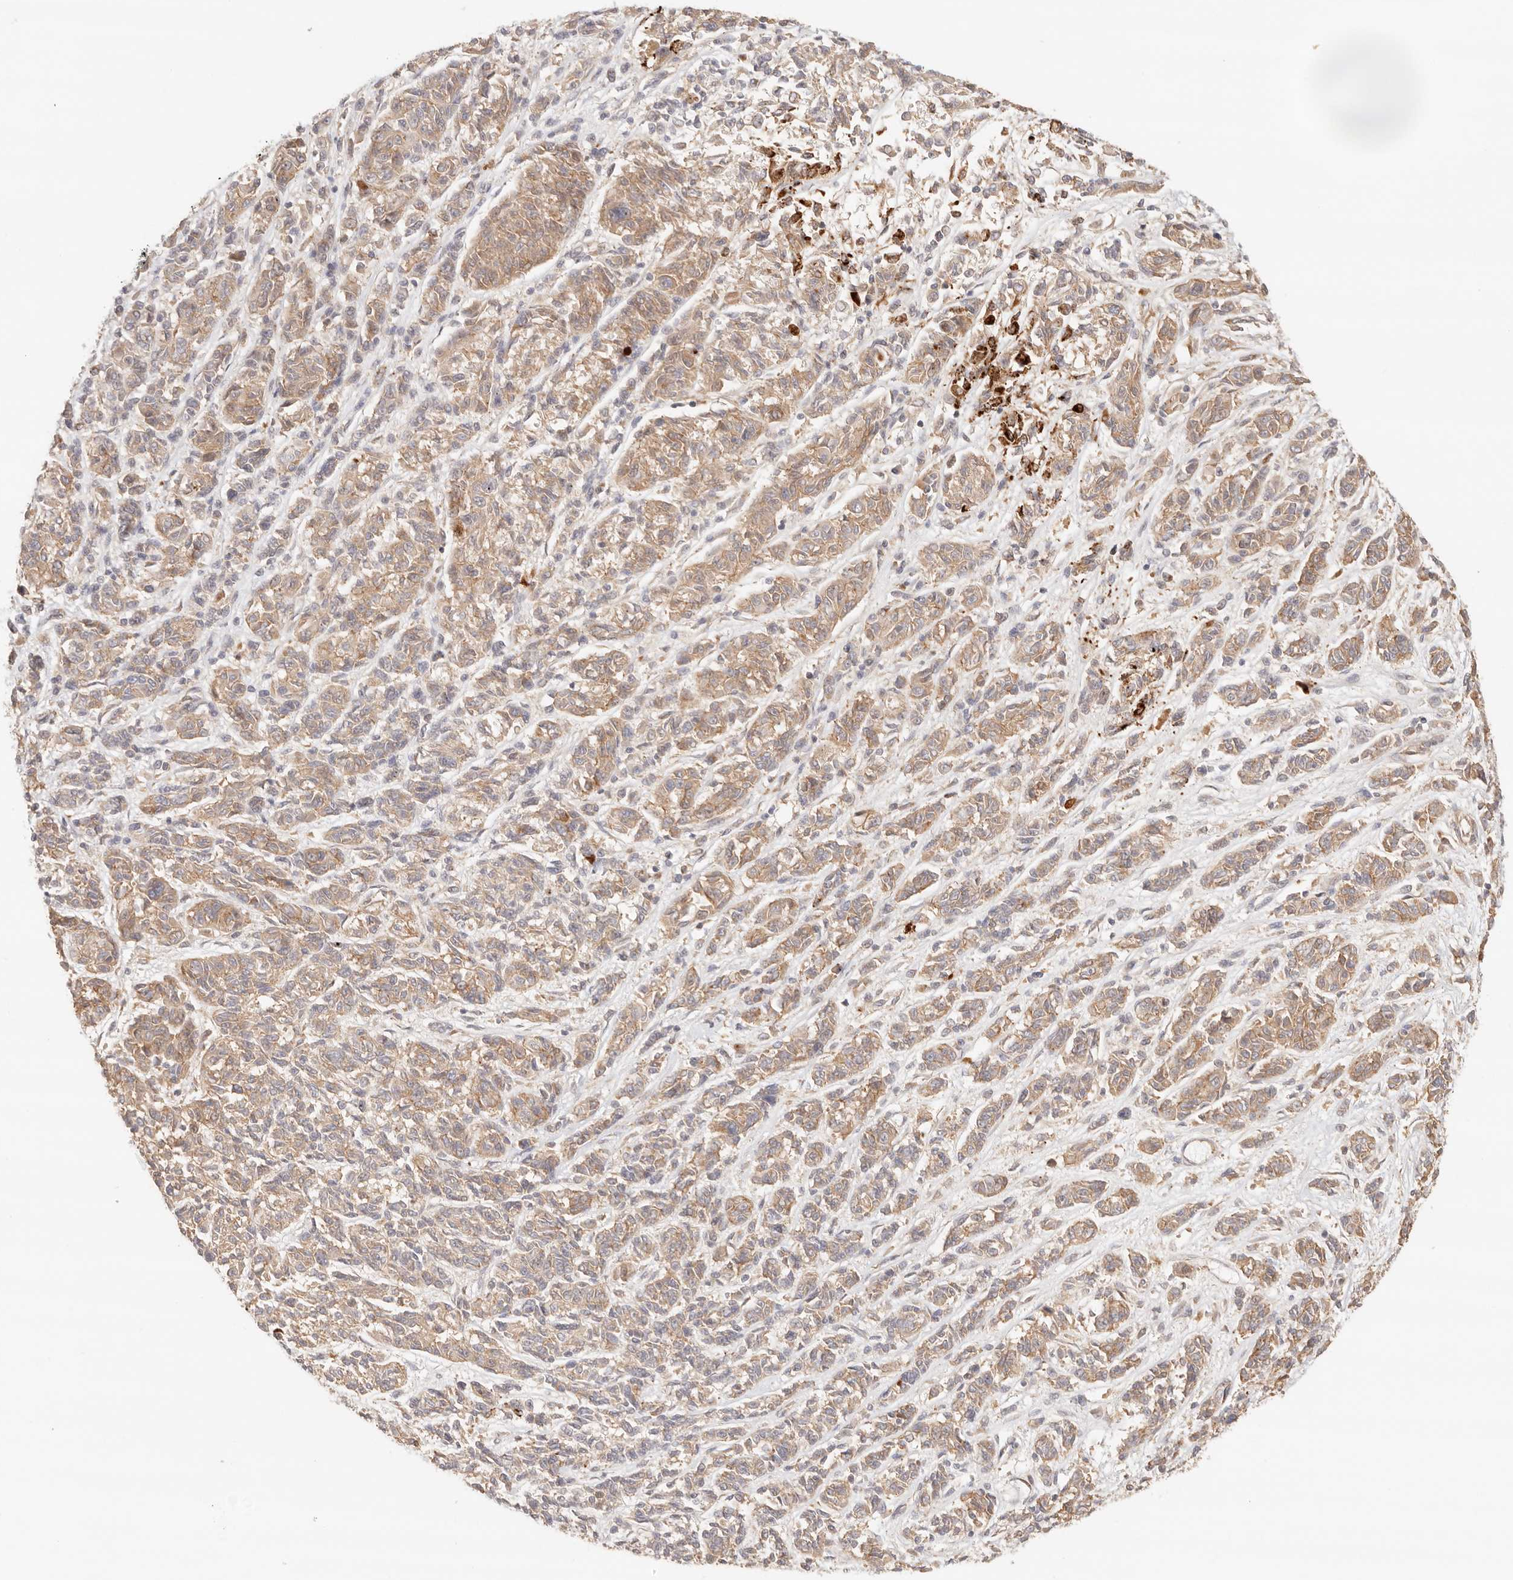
{"staining": {"intensity": "moderate", "quantity": ">75%", "location": "cytoplasmic/membranous"}, "tissue": "melanoma", "cell_type": "Tumor cells", "image_type": "cancer", "snomed": [{"axis": "morphology", "description": "Malignant melanoma, NOS"}, {"axis": "topography", "description": "Skin"}], "caption": "Brown immunohistochemical staining in human melanoma displays moderate cytoplasmic/membranous staining in approximately >75% of tumor cells.", "gene": "IL1R2", "patient": {"sex": "male", "age": 53}}